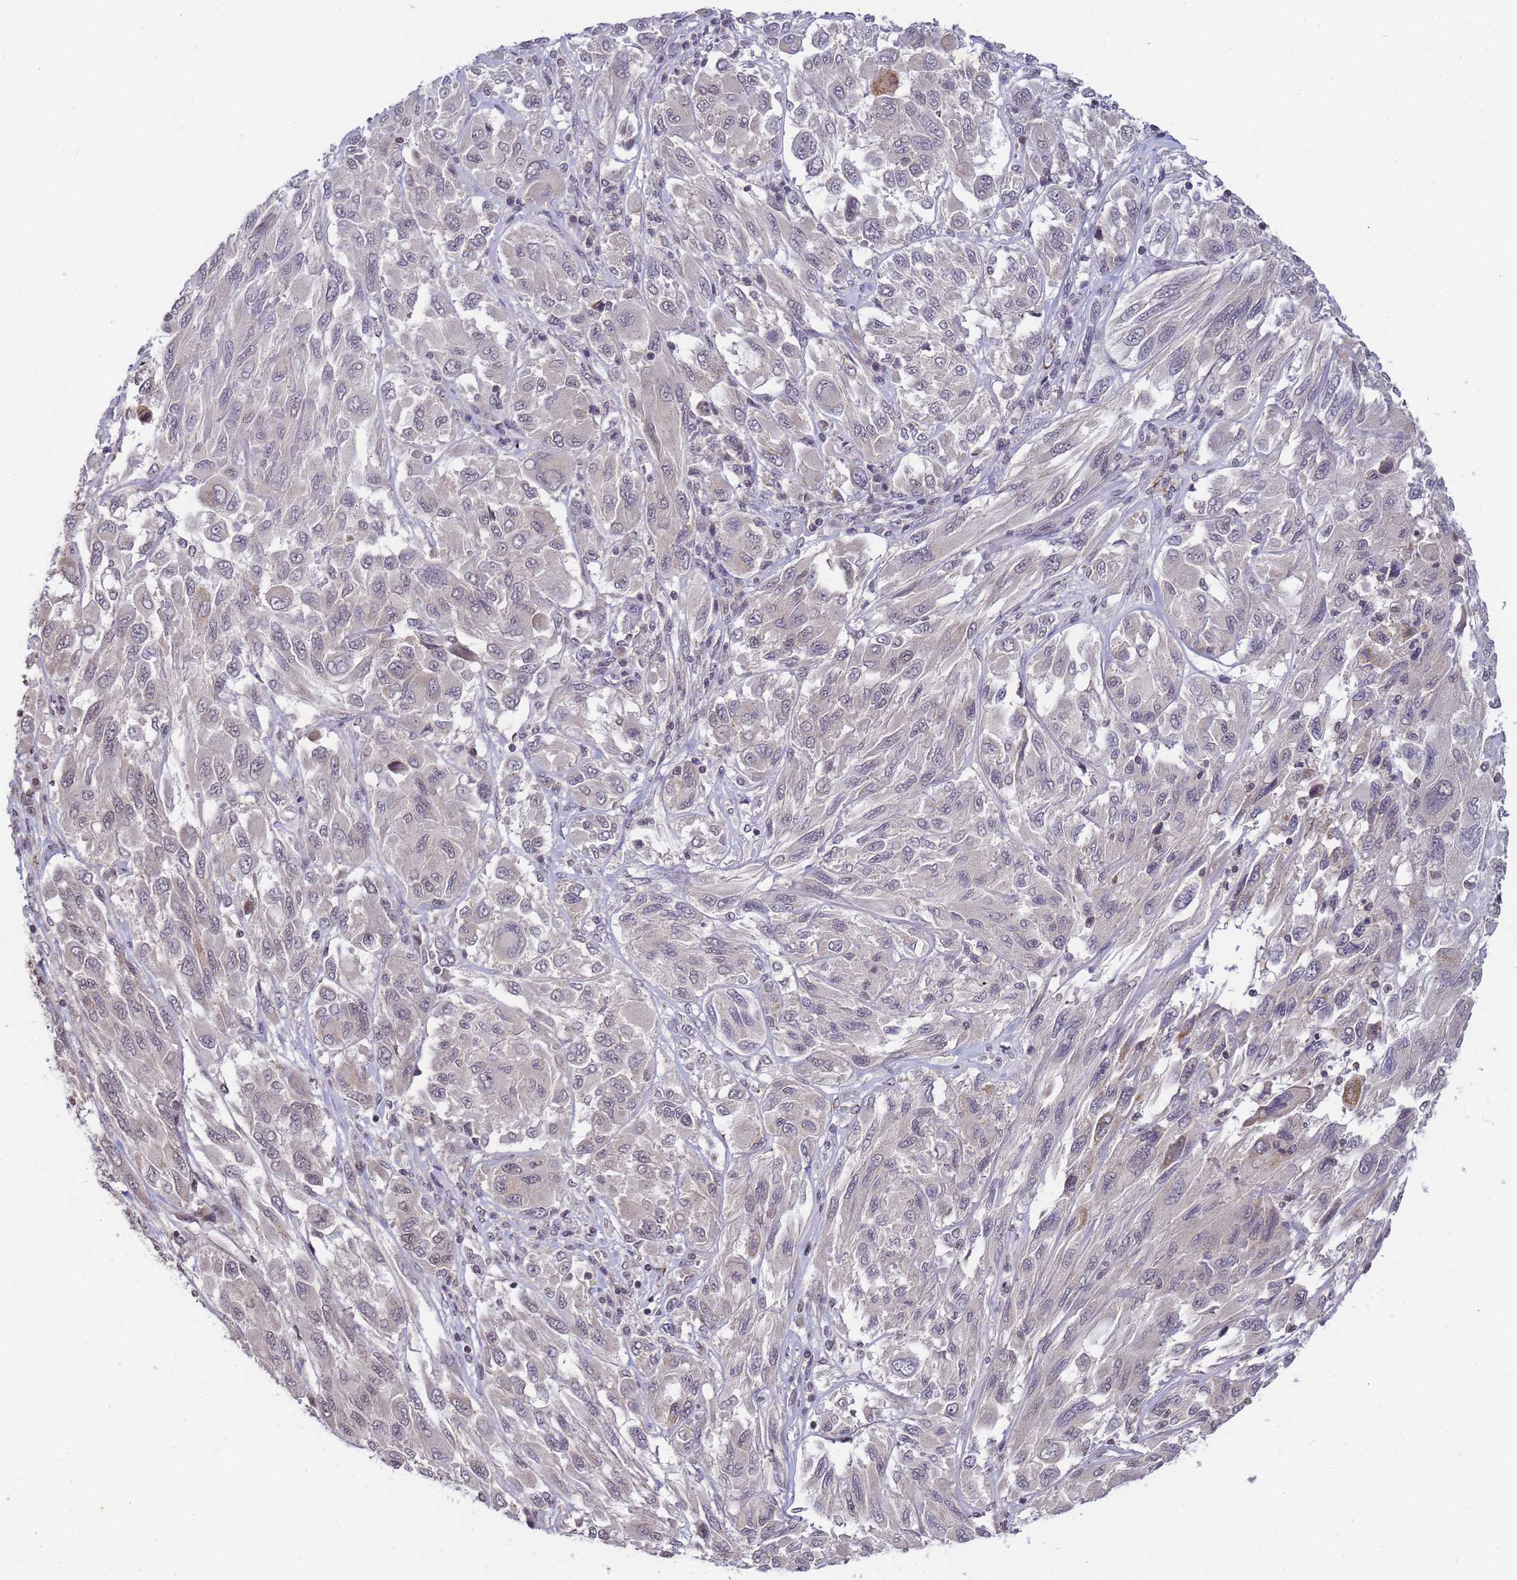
{"staining": {"intensity": "negative", "quantity": "none", "location": "none"}, "tissue": "melanoma", "cell_type": "Tumor cells", "image_type": "cancer", "snomed": [{"axis": "morphology", "description": "Malignant melanoma, NOS"}, {"axis": "topography", "description": "Skin"}], "caption": "The micrograph demonstrates no significant staining in tumor cells of malignant melanoma.", "gene": "MYL7", "patient": {"sex": "female", "age": 91}}